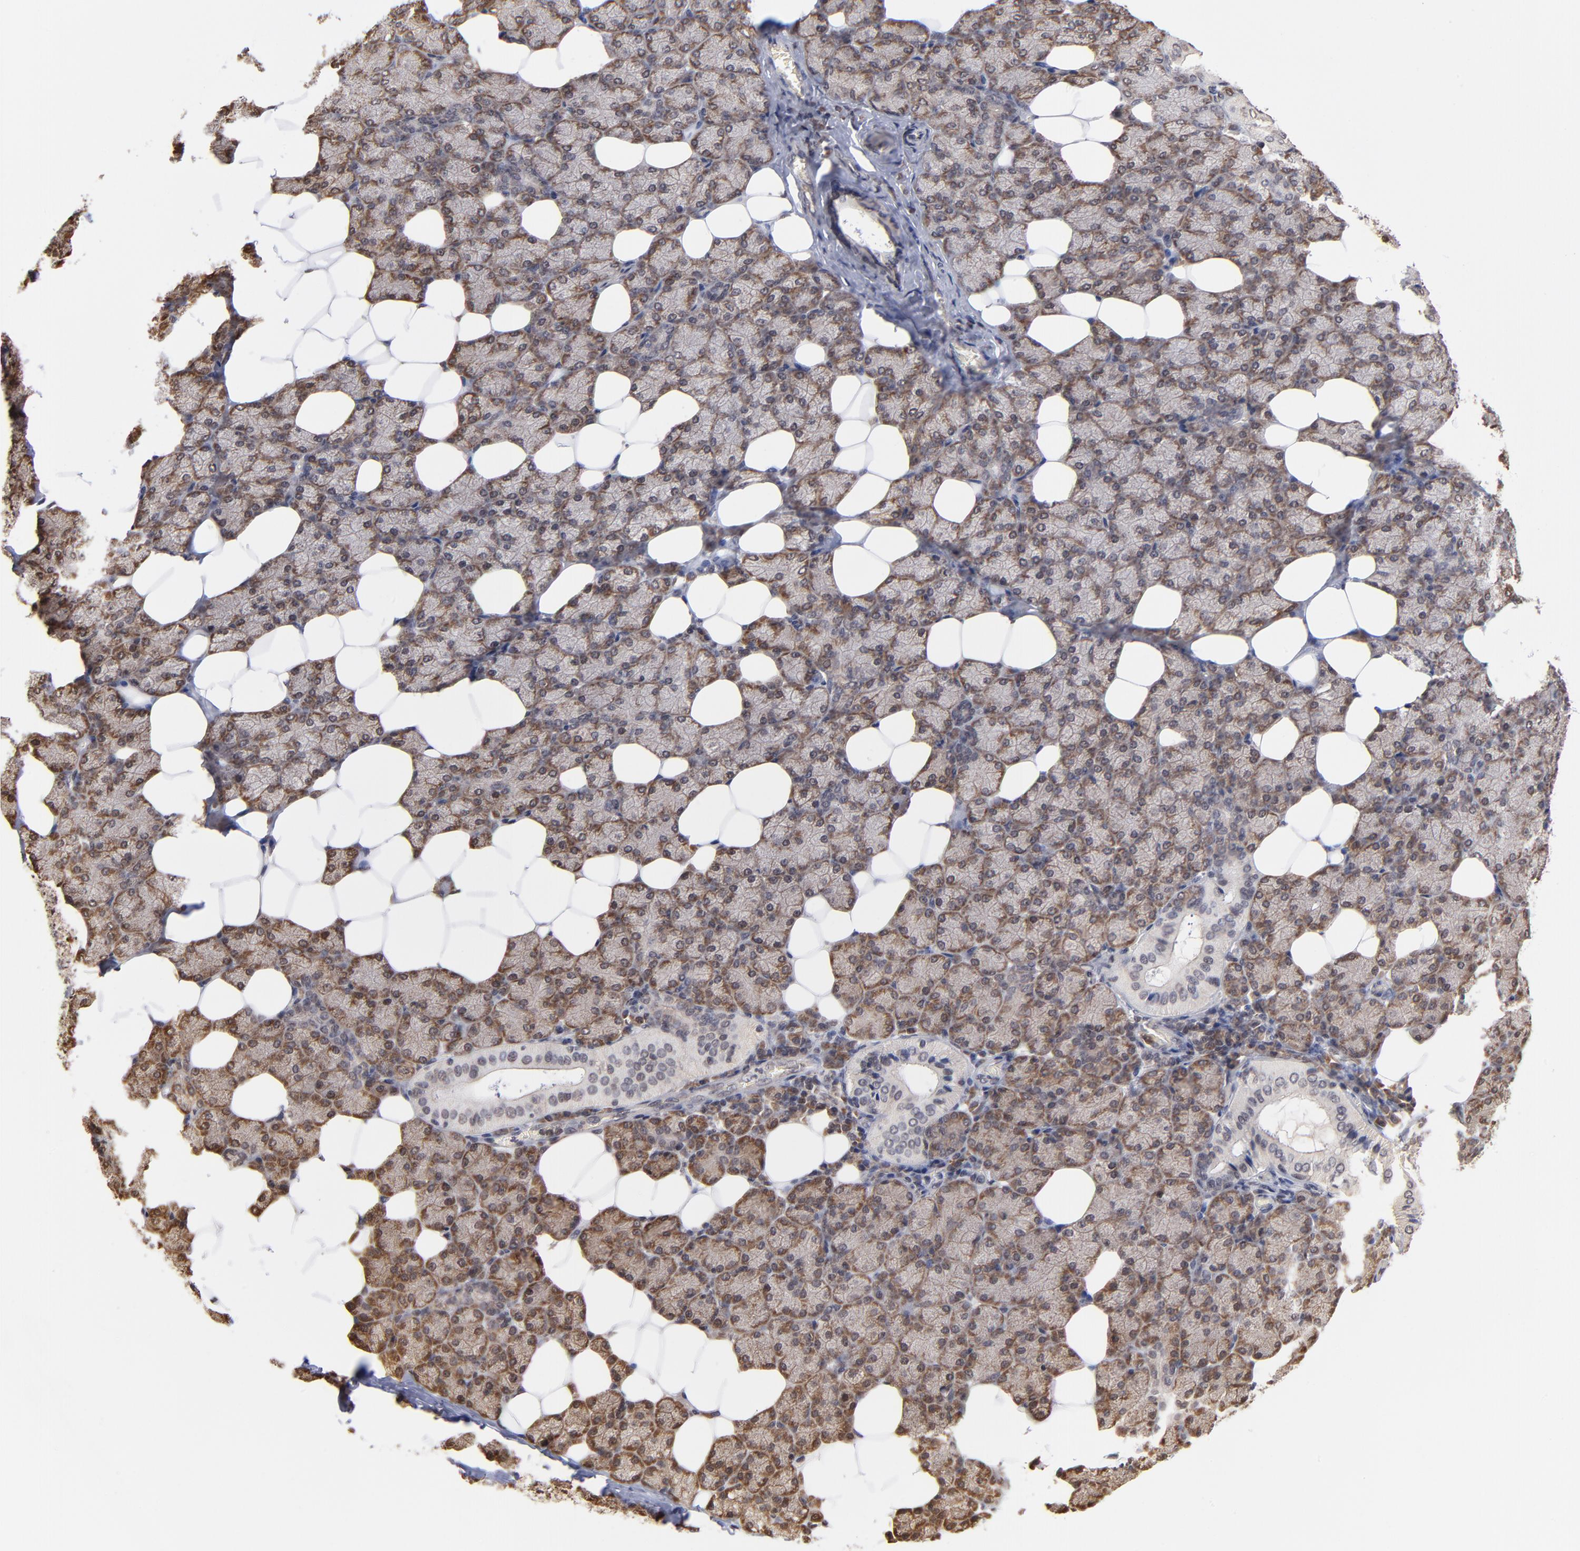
{"staining": {"intensity": "moderate", "quantity": ">75%", "location": "cytoplasmic/membranous"}, "tissue": "salivary gland", "cell_type": "Glandular cells", "image_type": "normal", "snomed": [{"axis": "morphology", "description": "Normal tissue, NOS"}, {"axis": "topography", "description": "Lymph node"}, {"axis": "topography", "description": "Salivary gland"}], "caption": "This is a histology image of immunohistochemistry staining of normal salivary gland, which shows moderate expression in the cytoplasmic/membranous of glandular cells.", "gene": "BRPF1", "patient": {"sex": "male", "age": 8}}